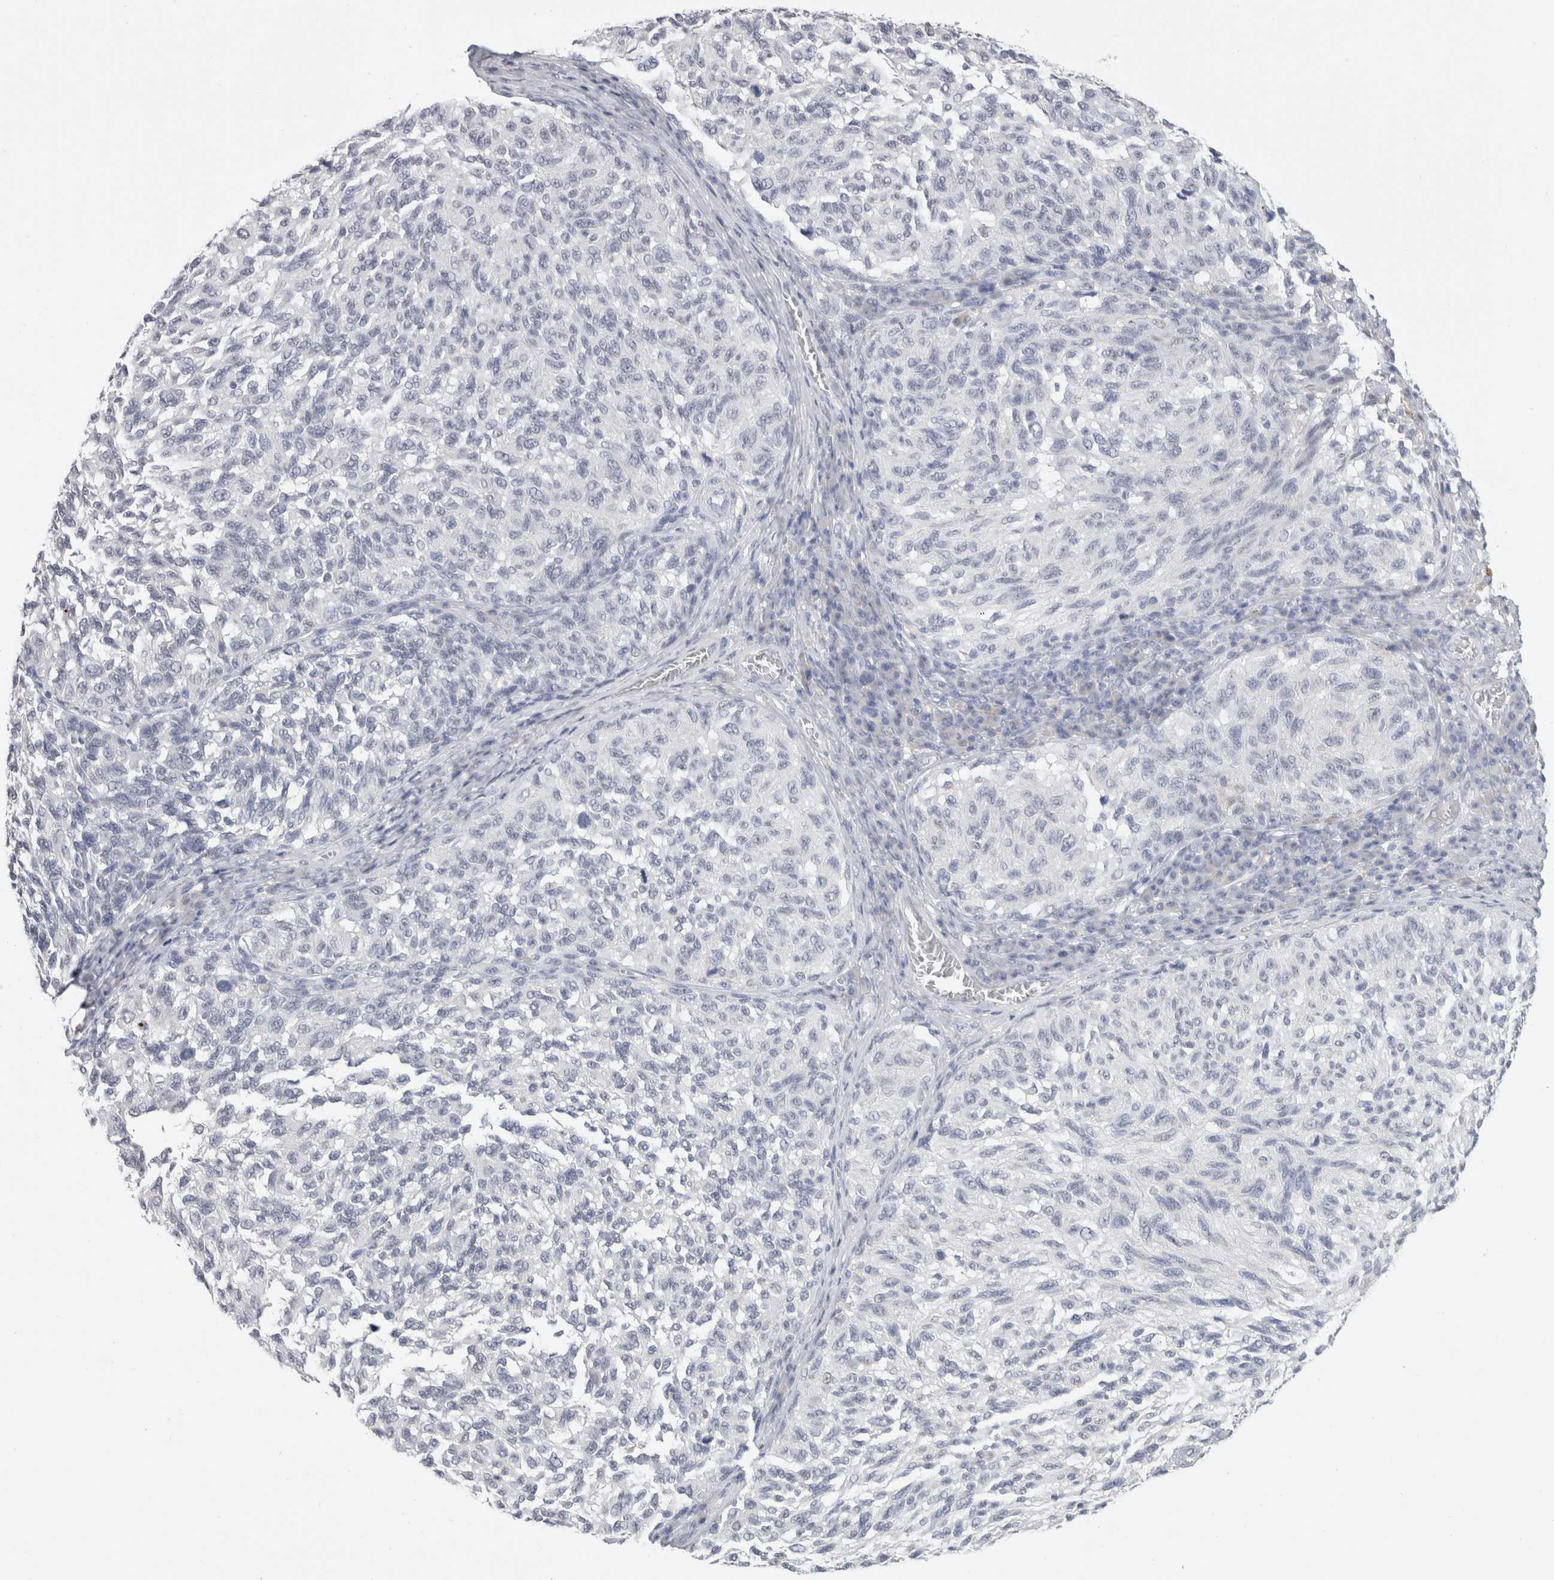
{"staining": {"intensity": "negative", "quantity": "none", "location": "none"}, "tissue": "melanoma", "cell_type": "Tumor cells", "image_type": "cancer", "snomed": [{"axis": "morphology", "description": "Malignant melanoma, NOS"}, {"axis": "topography", "description": "Skin"}], "caption": "A photomicrograph of human melanoma is negative for staining in tumor cells.", "gene": "CADM3", "patient": {"sex": "female", "age": 73}}